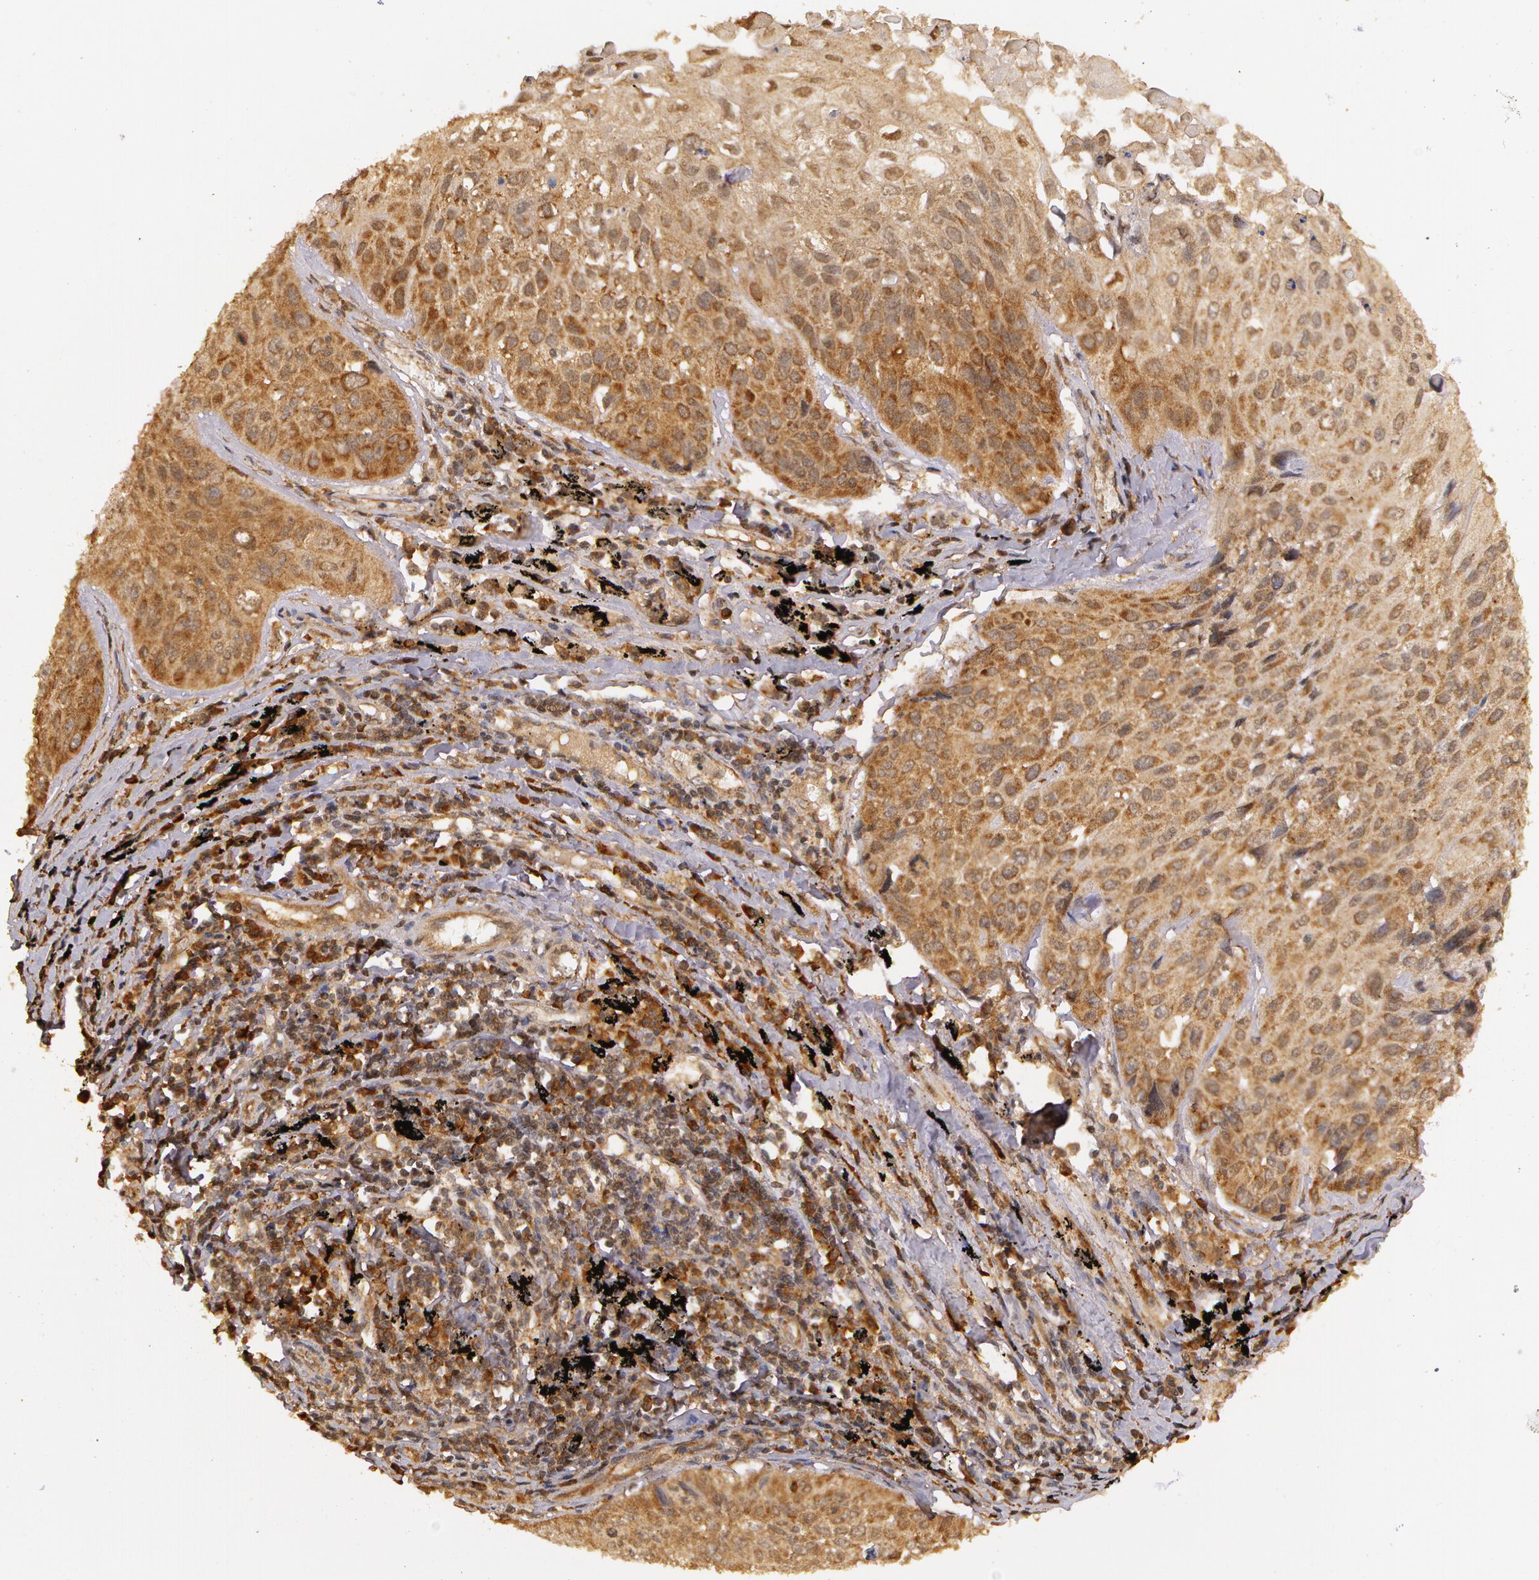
{"staining": {"intensity": "moderate", "quantity": ">75%", "location": "cytoplasmic/membranous"}, "tissue": "lung cancer", "cell_type": "Tumor cells", "image_type": "cancer", "snomed": [{"axis": "morphology", "description": "Adenocarcinoma, NOS"}, {"axis": "topography", "description": "Lung"}], "caption": "Protein expression analysis of lung adenocarcinoma demonstrates moderate cytoplasmic/membranous staining in about >75% of tumor cells. (DAB = brown stain, brightfield microscopy at high magnification).", "gene": "ASCC2", "patient": {"sex": "male", "age": 60}}